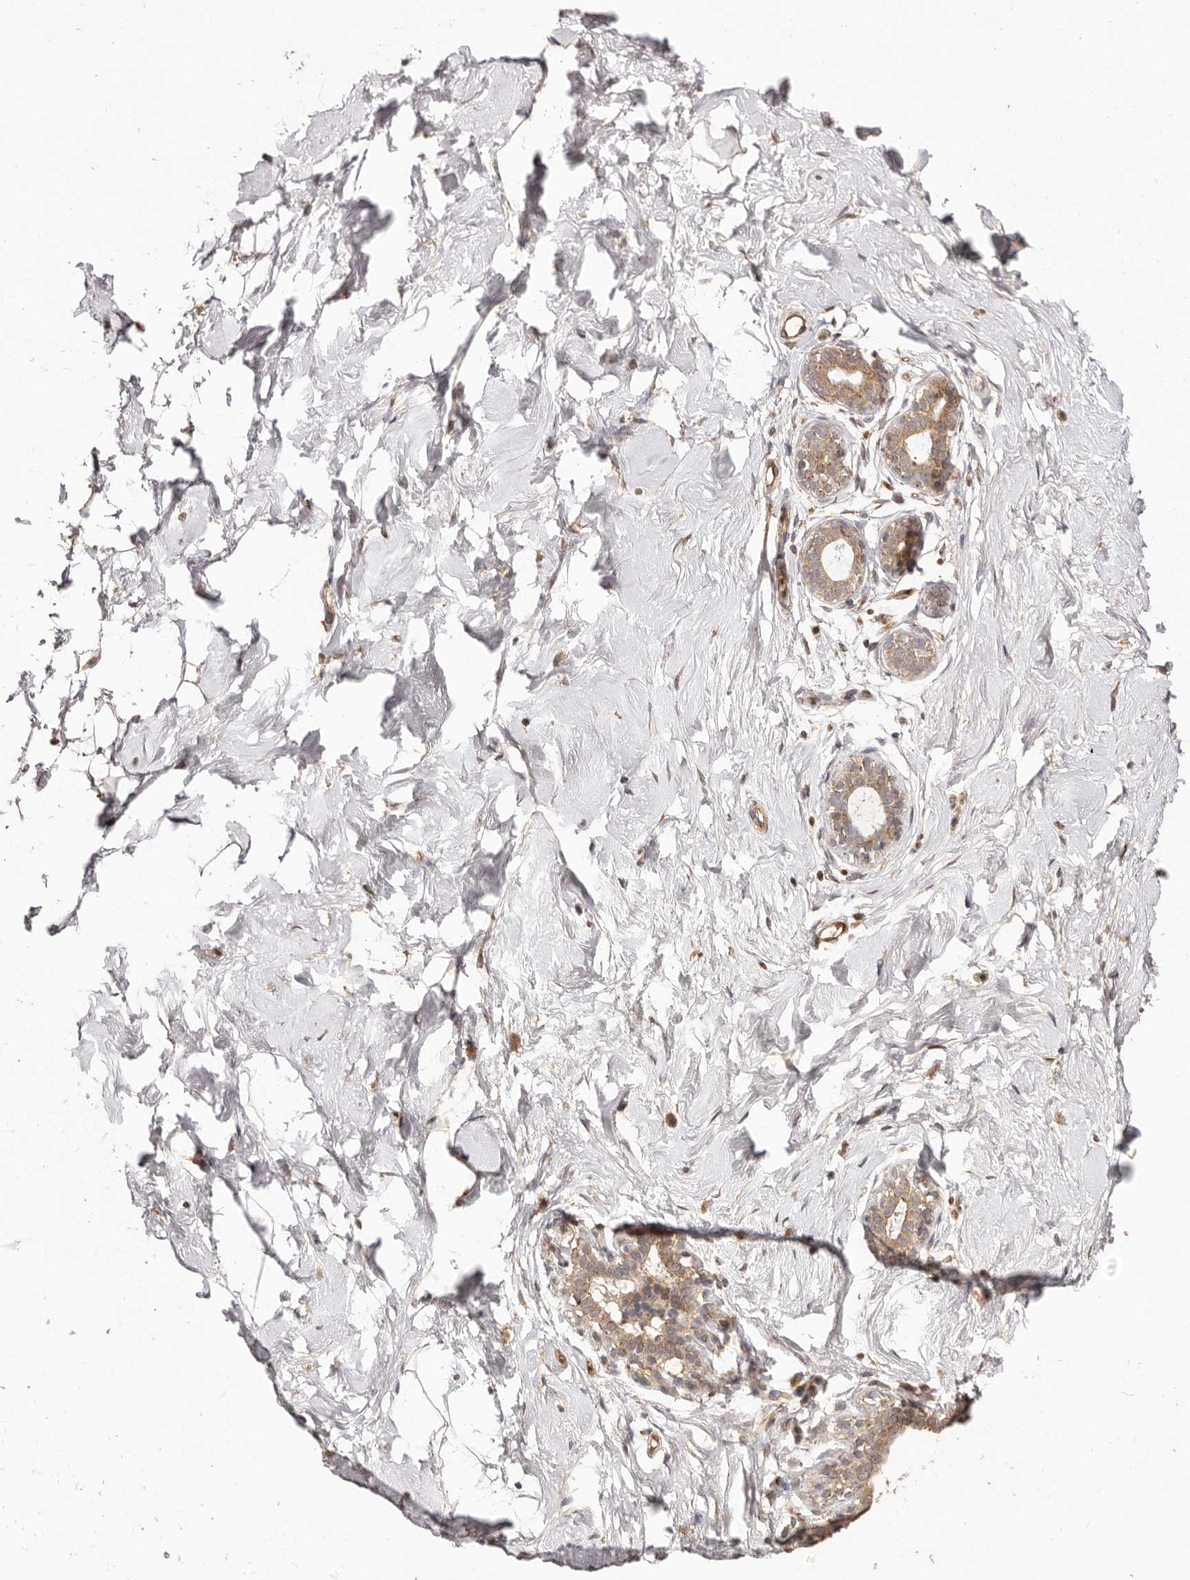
{"staining": {"intensity": "weak", "quantity": ">75%", "location": "cytoplasmic/membranous"}, "tissue": "breast", "cell_type": "Adipocytes", "image_type": "normal", "snomed": [{"axis": "morphology", "description": "Normal tissue, NOS"}, {"axis": "morphology", "description": "Adenoma, NOS"}, {"axis": "topography", "description": "Breast"}], "caption": "Brown immunohistochemical staining in normal human breast reveals weak cytoplasmic/membranous expression in about >75% of adipocytes. Nuclei are stained in blue.", "gene": "UBR2", "patient": {"sex": "female", "age": 23}}